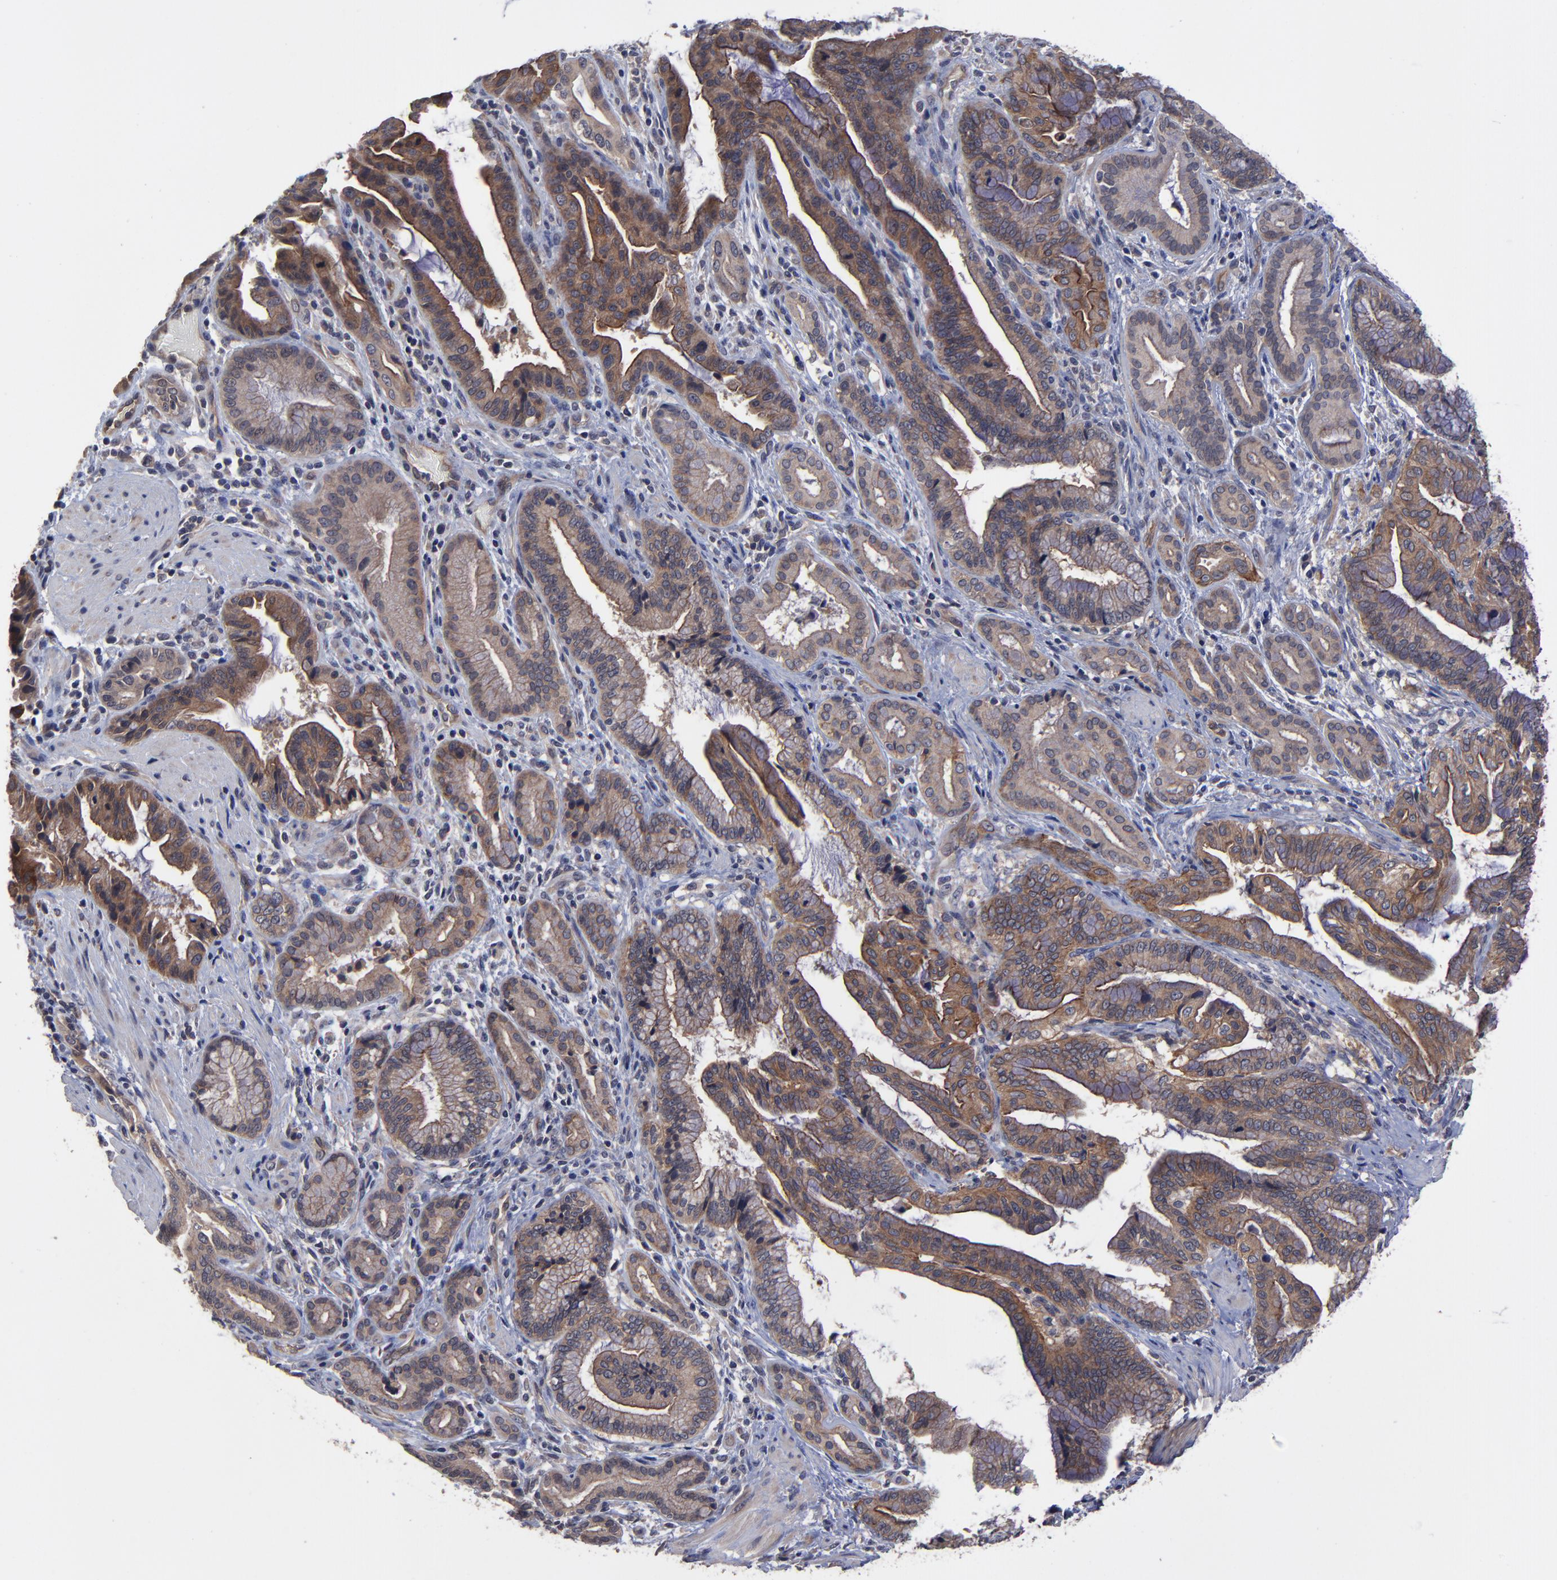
{"staining": {"intensity": "strong", "quantity": ">75%", "location": "cytoplasmic/membranous"}, "tissue": "pancreatic cancer", "cell_type": "Tumor cells", "image_type": "cancer", "snomed": [{"axis": "morphology", "description": "Adenocarcinoma, NOS"}, {"axis": "topography", "description": "Pancreas"}], "caption": "Pancreatic cancer stained with a protein marker reveals strong staining in tumor cells.", "gene": "ZNF780B", "patient": {"sex": "female", "age": 64}}